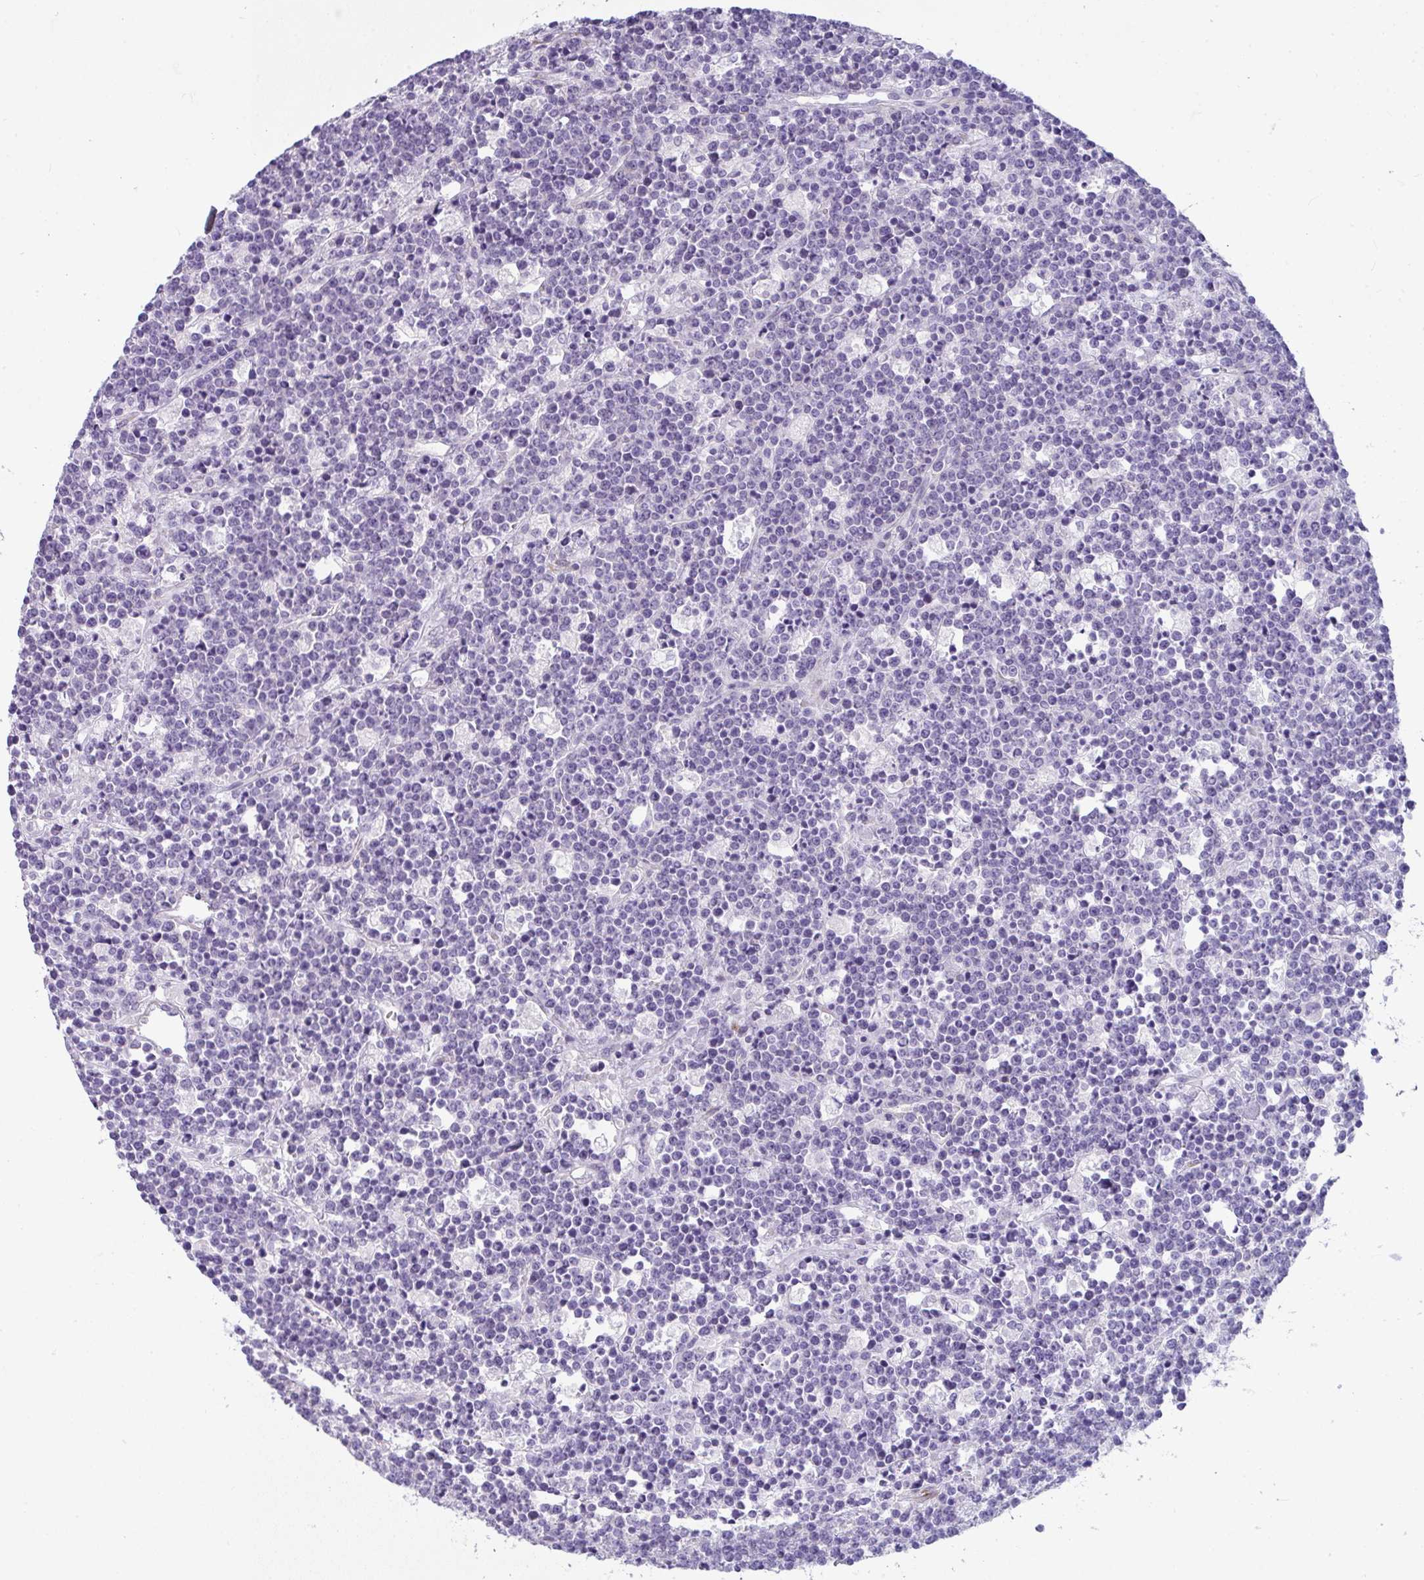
{"staining": {"intensity": "negative", "quantity": "none", "location": "none"}, "tissue": "lymphoma", "cell_type": "Tumor cells", "image_type": "cancer", "snomed": [{"axis": "morphology", "description": "Malignant lymphoma, non-Hodgkin's type, High grade"}, {"axis": "topography", "description": "Ovary"}], "caption": "Immunohistochemistry histopathology image of neoplastic tissue: malignant lymphoma, non-Hodgkin's type (high-grade) stained with DAB shows no significant protein positivity in tumor cells.", "gene": "CDRT15", "patient": {"sex": "female", "age": 56}}